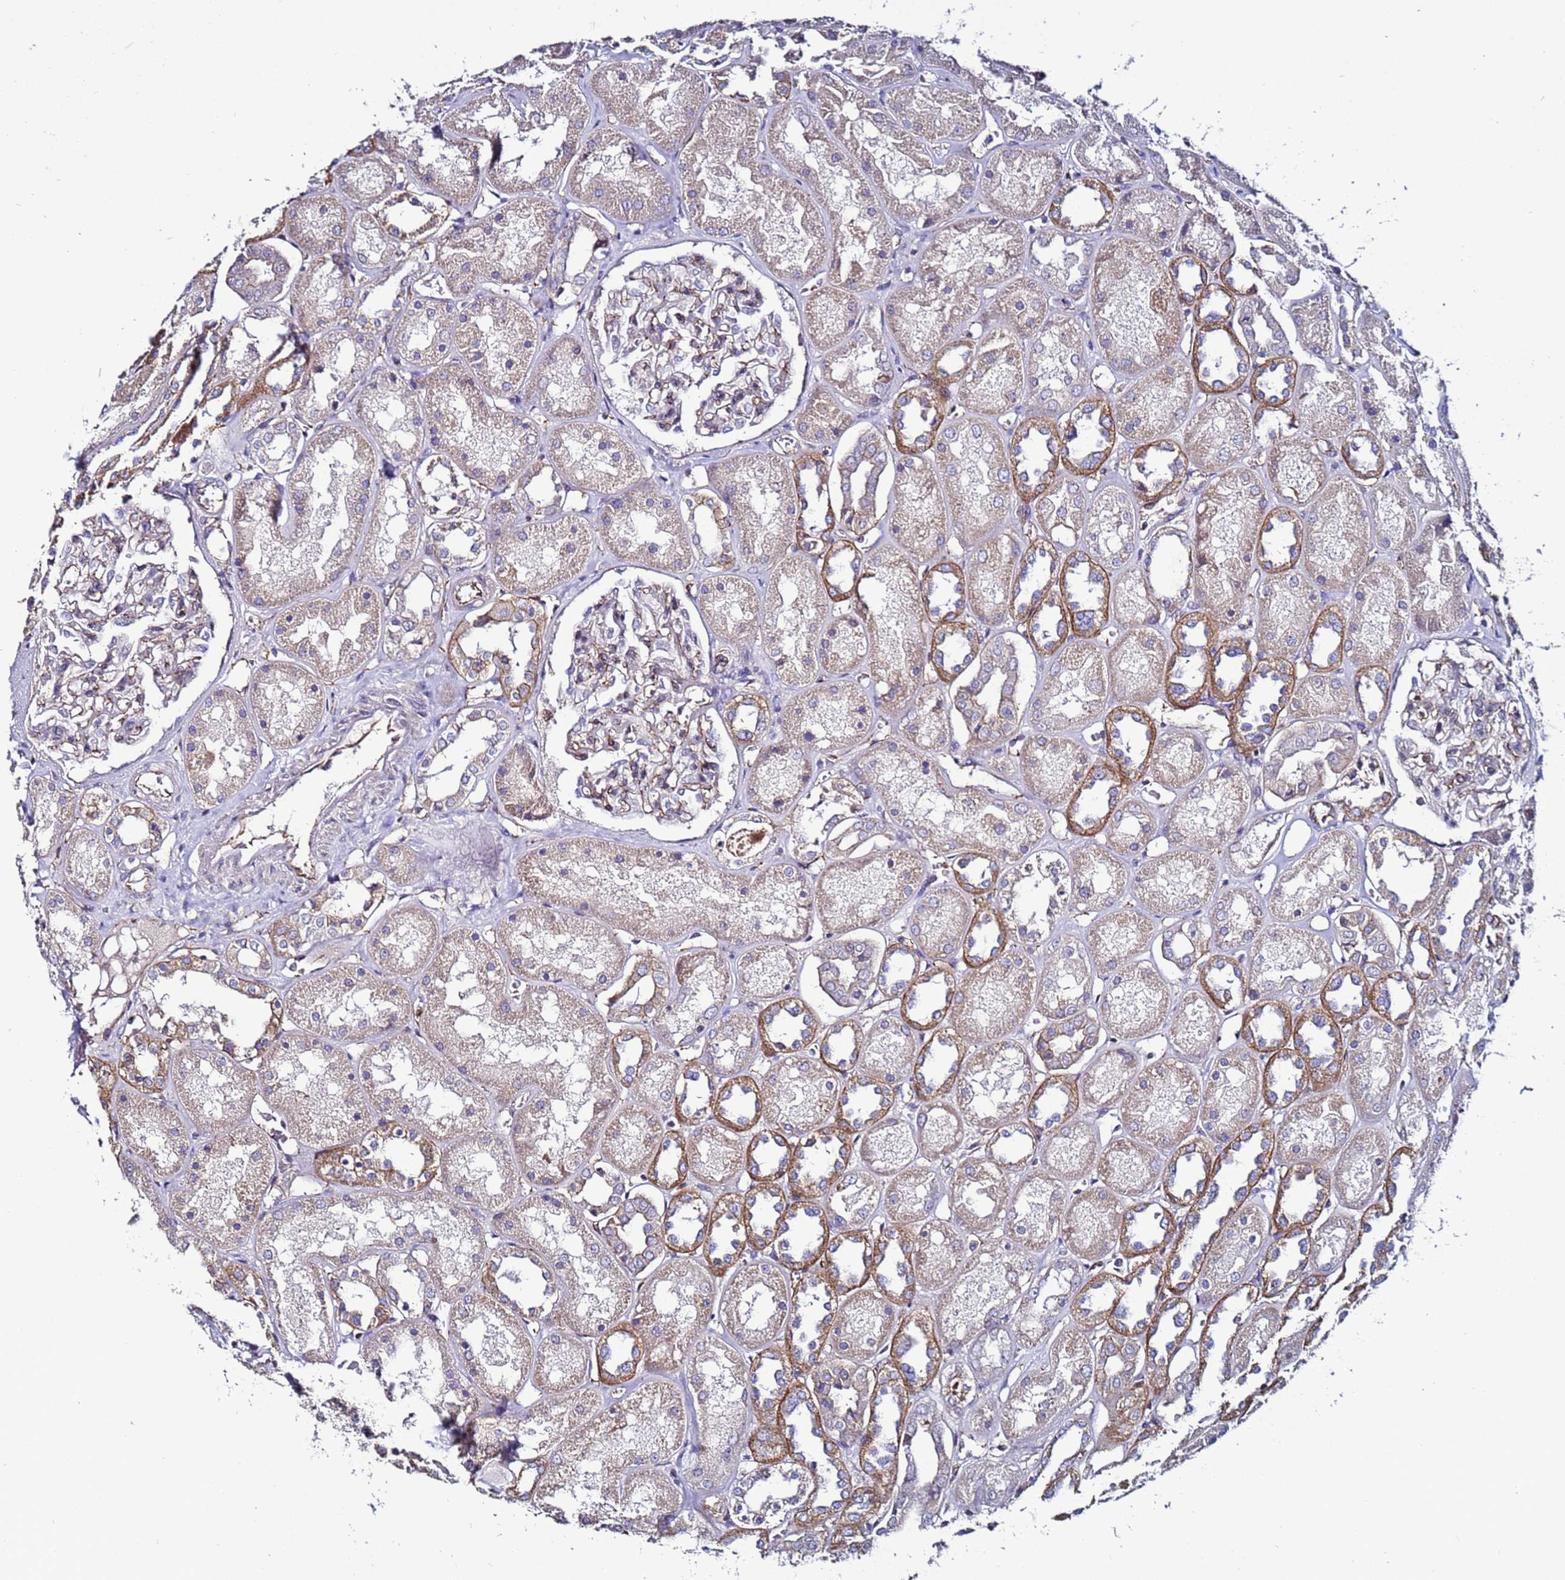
{"staining": {"intensity": "moderate", "quantity": "<25%", "location": "cytoplasmic/membranous"}, "tissue": "kidney", "cell_type": "Cells in glomeruli", "image_type": "normal", "snomed": [{"axis": "morphology", "description": "Normal tissue, NOS"}, {"axis": "topography", "description": "Kidney"}], "caption": "DAB (3,3'-diaminobenzidine) immunohistochemical staining of normal kidney shows moderate cytoplasmic/membranous protein positivity in about <25% of cells in glomeruli. (IHC, brightfield microscopy, high magnification).", "gene": "TENM3", "patient": {"sex": "male", "age": 70}}